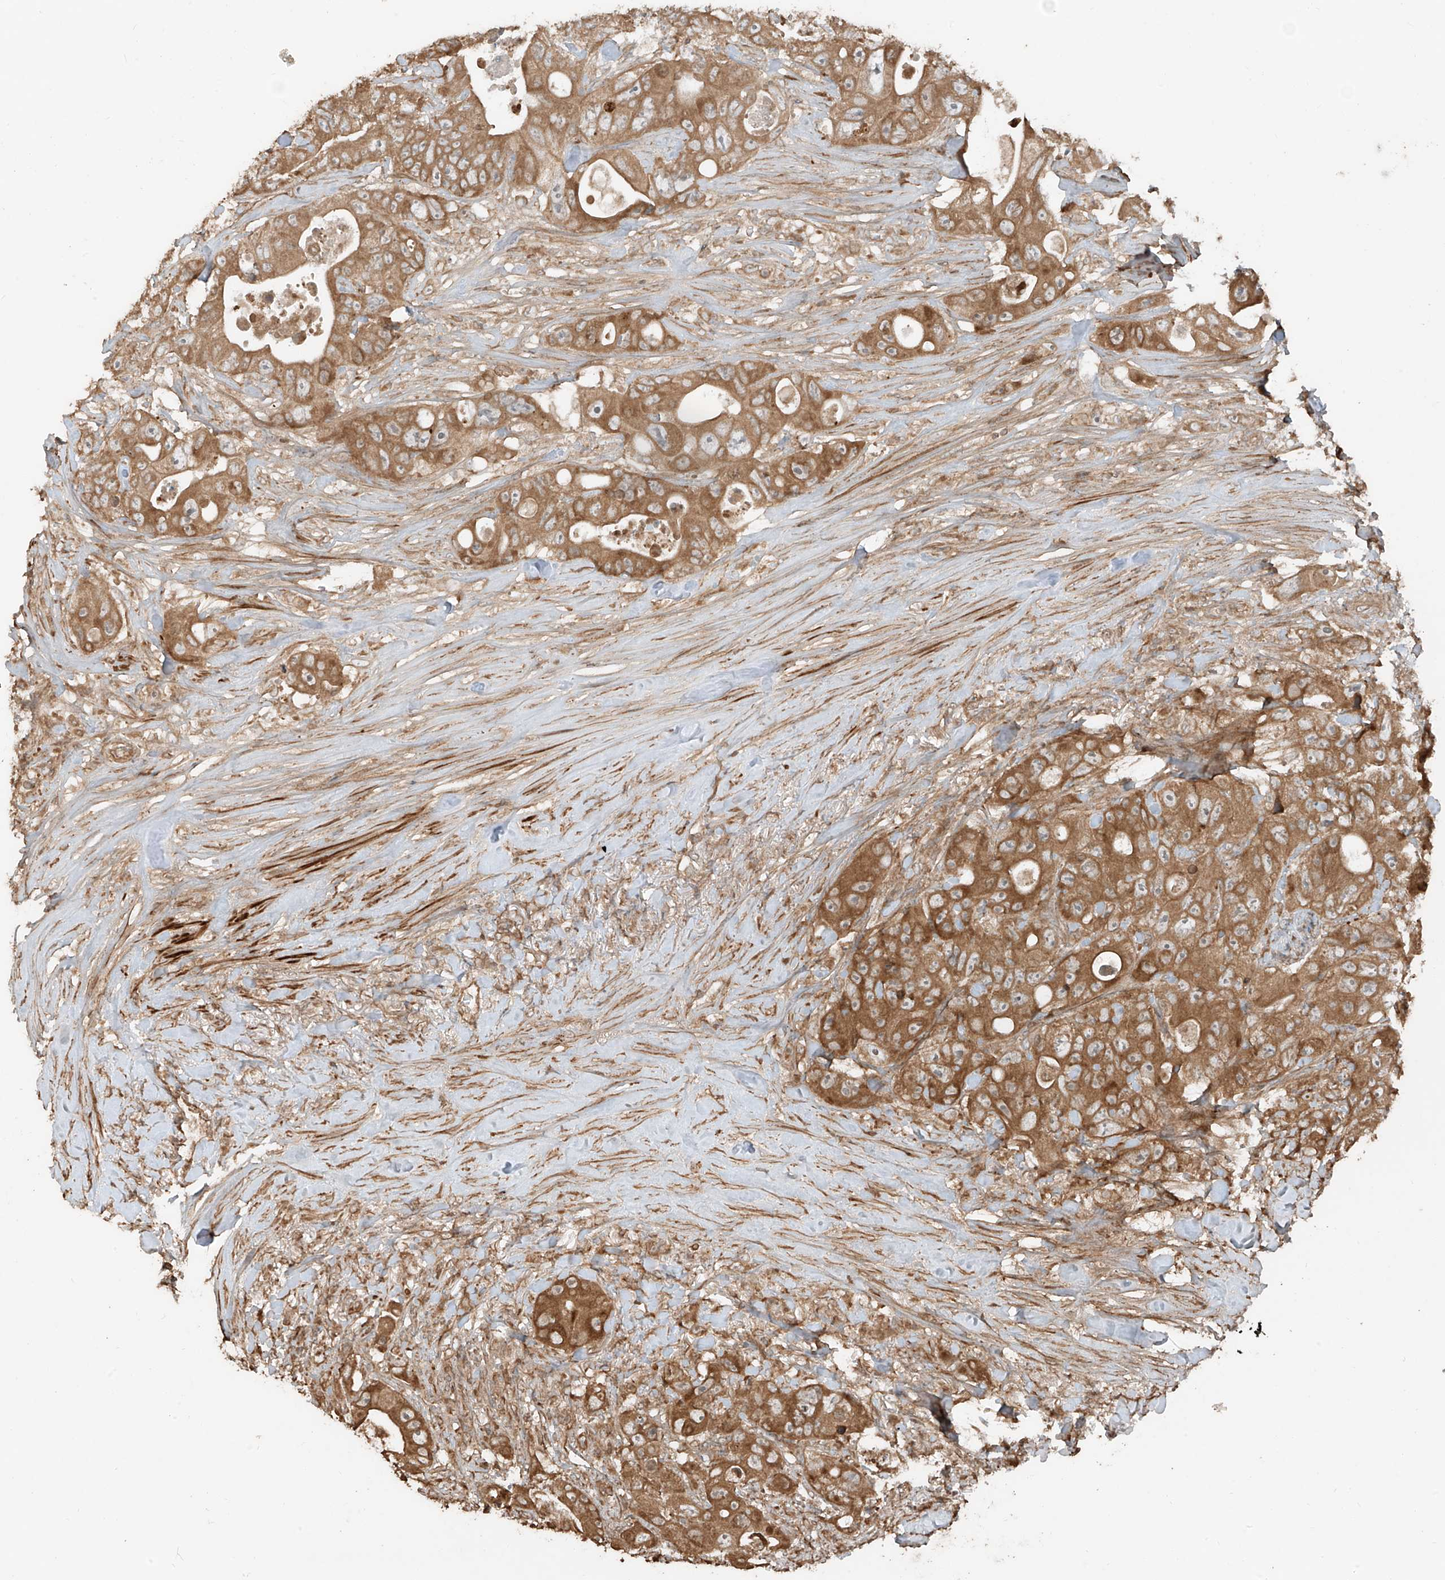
{"staining": {"intensity": "moderate", "quantity": ">75%", "location": "cytoplasmic/membranous"}, "tissue": "colorectal cancer", "cell_type": "Tumor cells", "image_type": "cancer", "snomed": [{"axis": "morphology", "description": "Adenocarcinoma, NOS"}, {"axis": "topography", "description": "Colon"}], "caption": "About >75% of tumor cells in colorectal cancer (adenocarcinoma) display moderate cytoplasmic/membranous protein positivity as visualized by brown immunohistochemical staining.", "gene": "ANKZF1", "patient": {"sex": "female", "age": 46}}